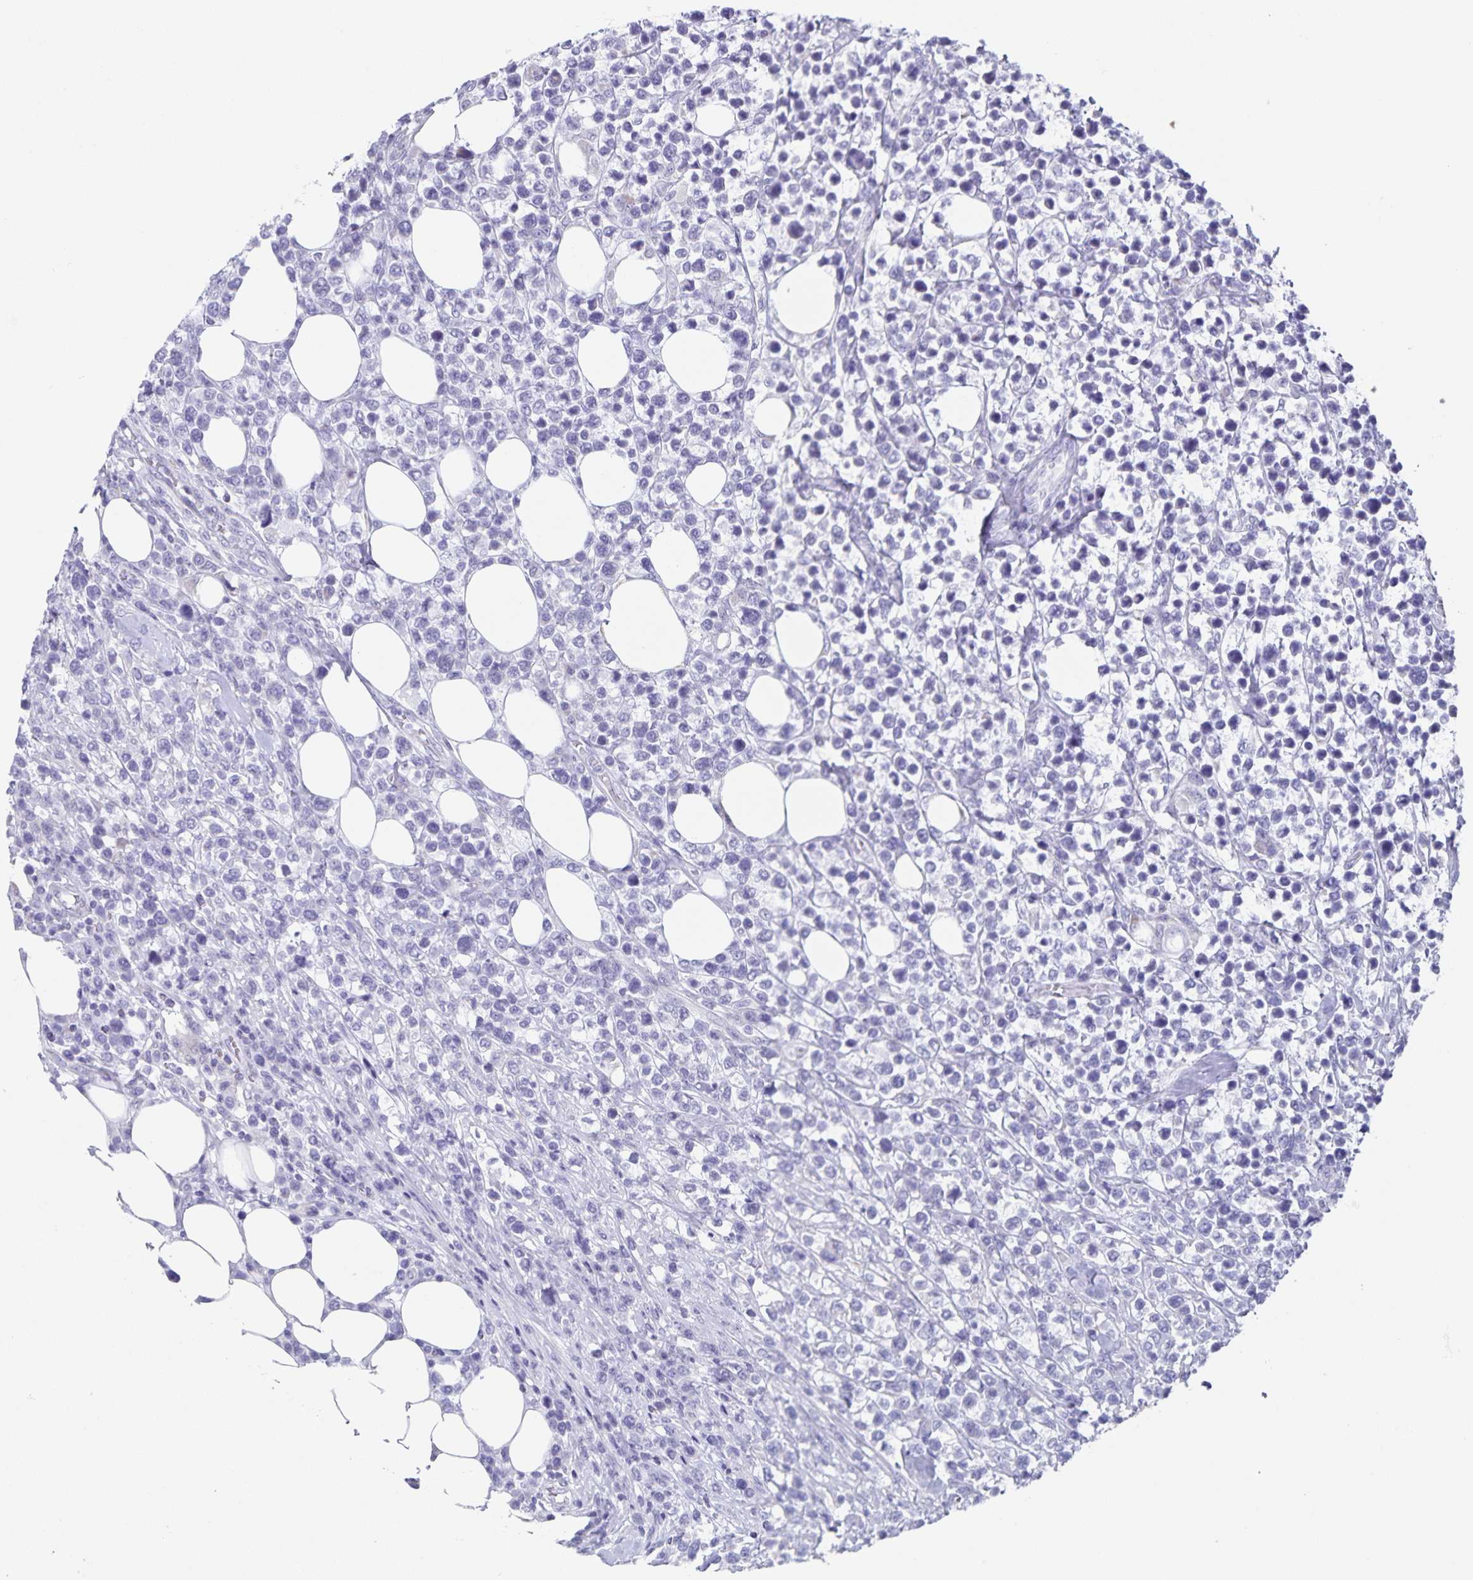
{"staining": {"intensity": "negative", "quantity": "none", "location": "none"}, "tissue": "lymphoma", "cell_type": "Tumor cells", "image_type": "cancer", "snomed": [{"axis": "morphology", "description": "Malignant lymphoma, non-Hodgkin's type, High grade"}, {"axis": "topography", "description": "Soft tissue"}], "caption": "Histopathology image shows no significant protein positivity in tumor cells of lymphoma.", "gene": "SYNM", "patient": {"sex": "female", "age": 56}}